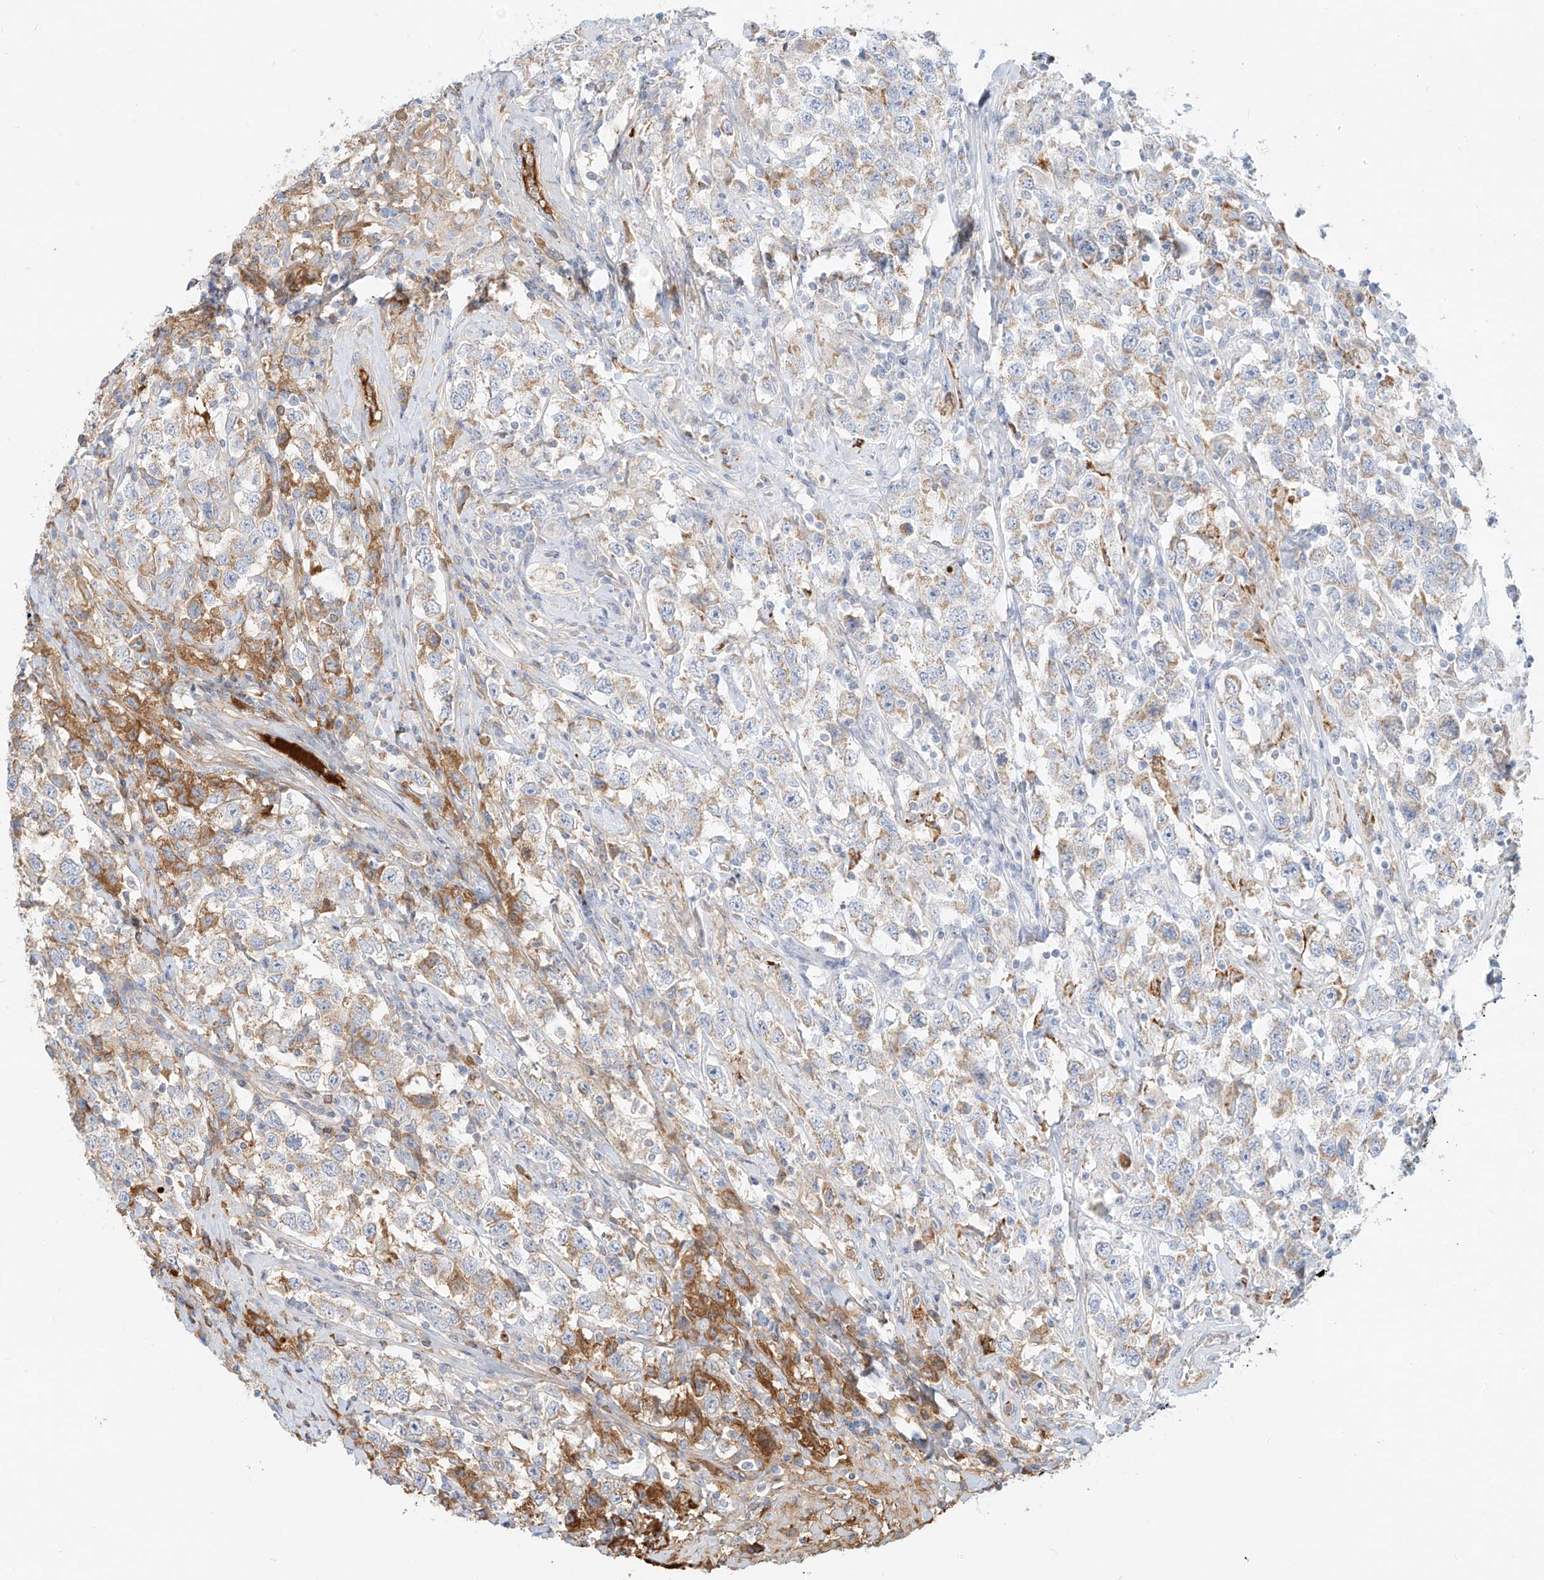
{"staining": {"intensity": "moderate", "quantity": "<25%", "location": "cytoplasmic/membranous"}, "tissue": "testis cancer", "cell_type": "Tumor cells", "image_type": "cancer", "snomed": [{"axis": "morphology", "description": "Seminoma, NOS"}, {"axis": "topography", "description": "Testis"}], "caption": "A micrograph showing moderate cytoplasmic/membranous positivity in about <25% of tumor cells in seminoma (testis), as visualized by brown immunohistochemical staining.", "gene": "OCSTAMP", "patient": {"sex": "male", "age": 41}}